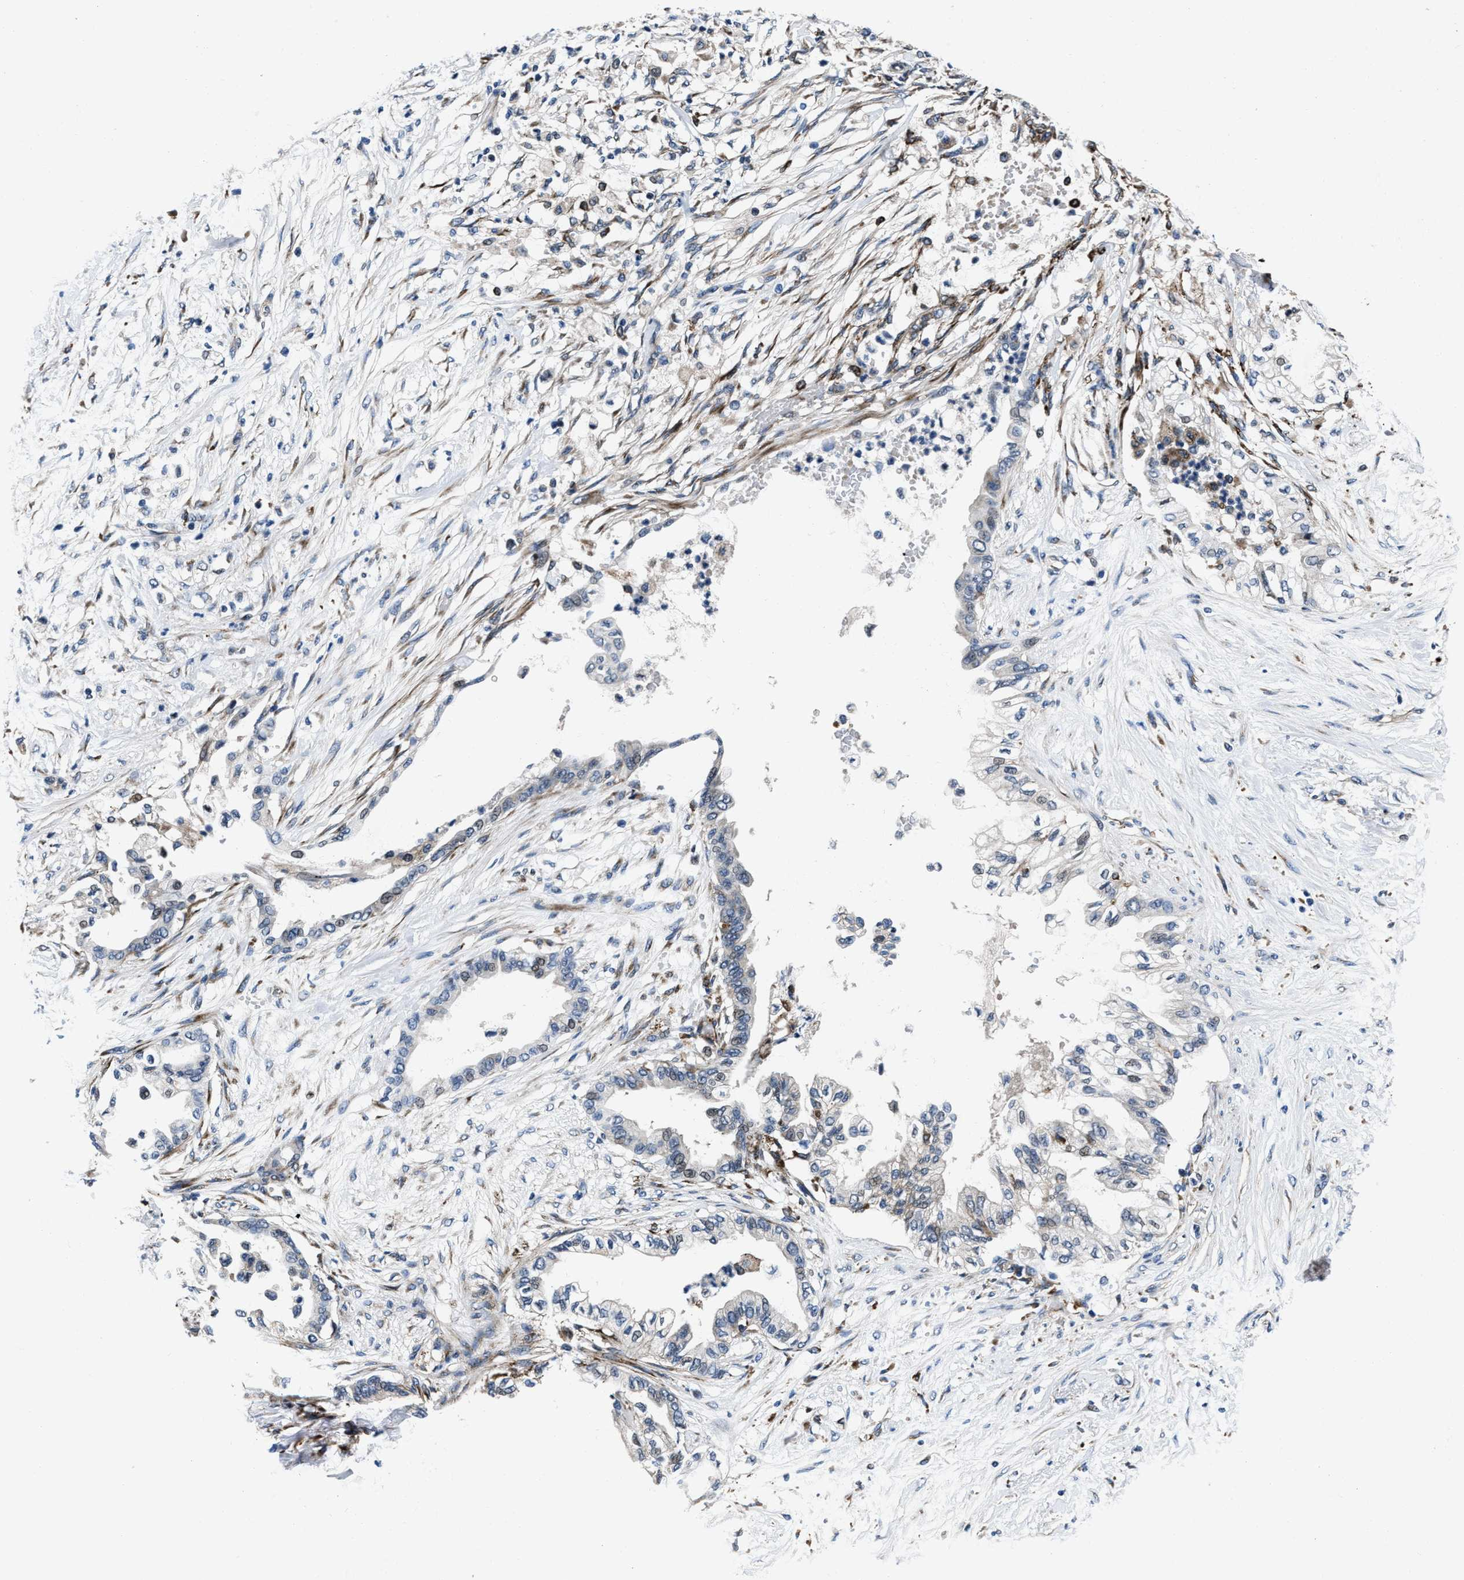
{"staining": {"intensity": "negative", "quantity": "none", "location": "none"}, "tissue": "pancreatic cancer", "cell_type": "Tumor cells", "image_type": "cancer", "snomed": [{"axis": "morphology", "description": "Normal tissue, NOS"}, {"axis": "morphology", "description": "Adenocarcinoma, NOS"}, {"axis": "topography", "description": "Pancreas"}, {"axis": "topography", "description": "Duodenum"}], "caption": "High magnification brightfield microscopy of pancreatic cancer stained with DAB (3,3'-diaminobenzidine) (brown) and counterstained with hematoxylin (blue): tumor cells show no significant positivity.", "gene": "C2orf66", "patient": {"sex": "female", "age": 60}}